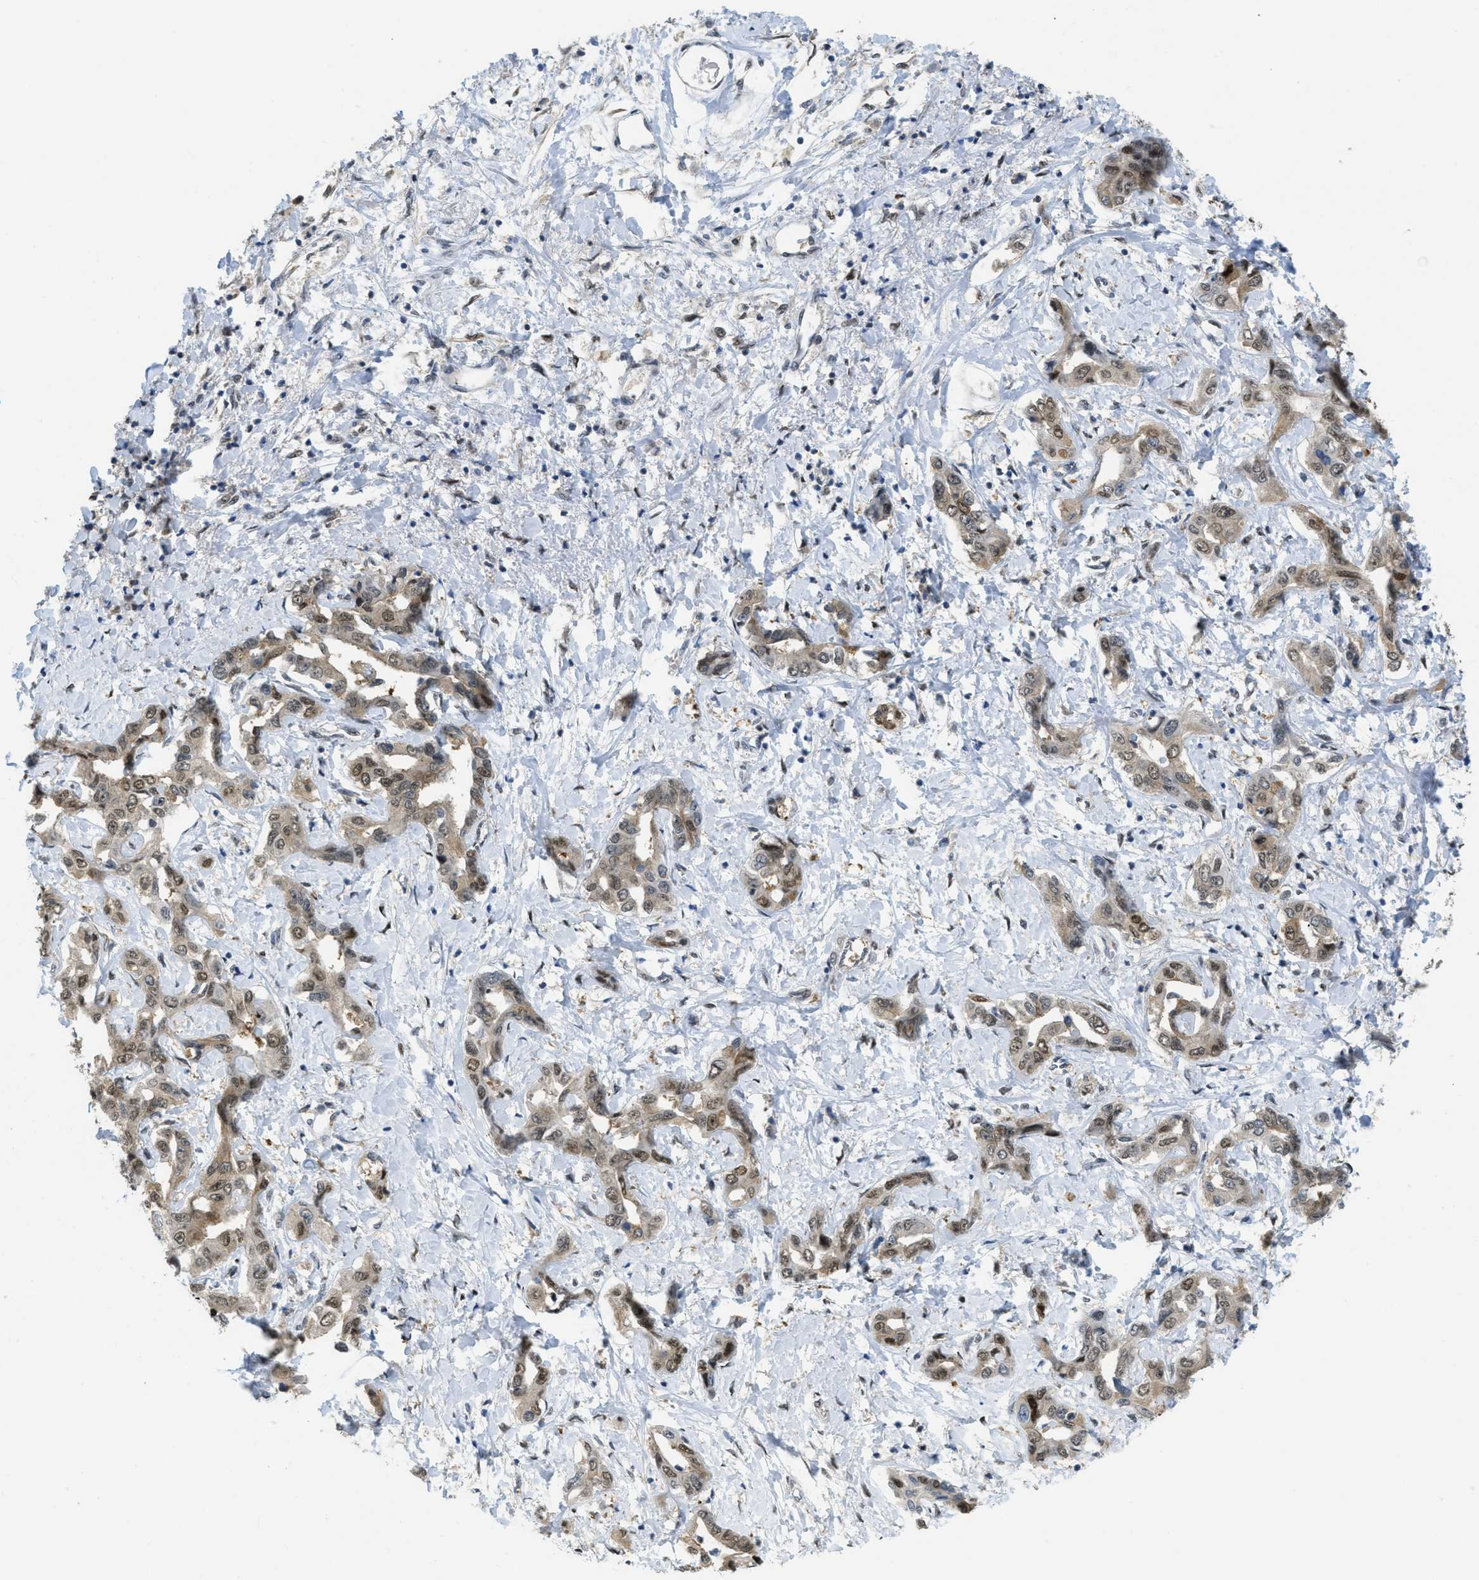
{"staining": {"intensity": "weak", "quantity": ">75%", "location": "cytoplasmic/membranous,nuclear"}, "tissue": "liver cancer", "cell_type": "Tumor cells", "image_type": "cancer", "snomed": [{"axis": "morphology", "description": "Cholangiocarcinoma"}, {"axis": "topography", "description": "Liver"}], "caption": "Tumor cells display low levels of weak cytoplasmic/membranous and nuclear staining in about >75% of cells in liver cancer (cholangiocarcinoma). (DAB = brown stain, brightfield microscopy at high magnification).", "gene": "PSMC5", "patient": {"sex": "male", "age": 59}}